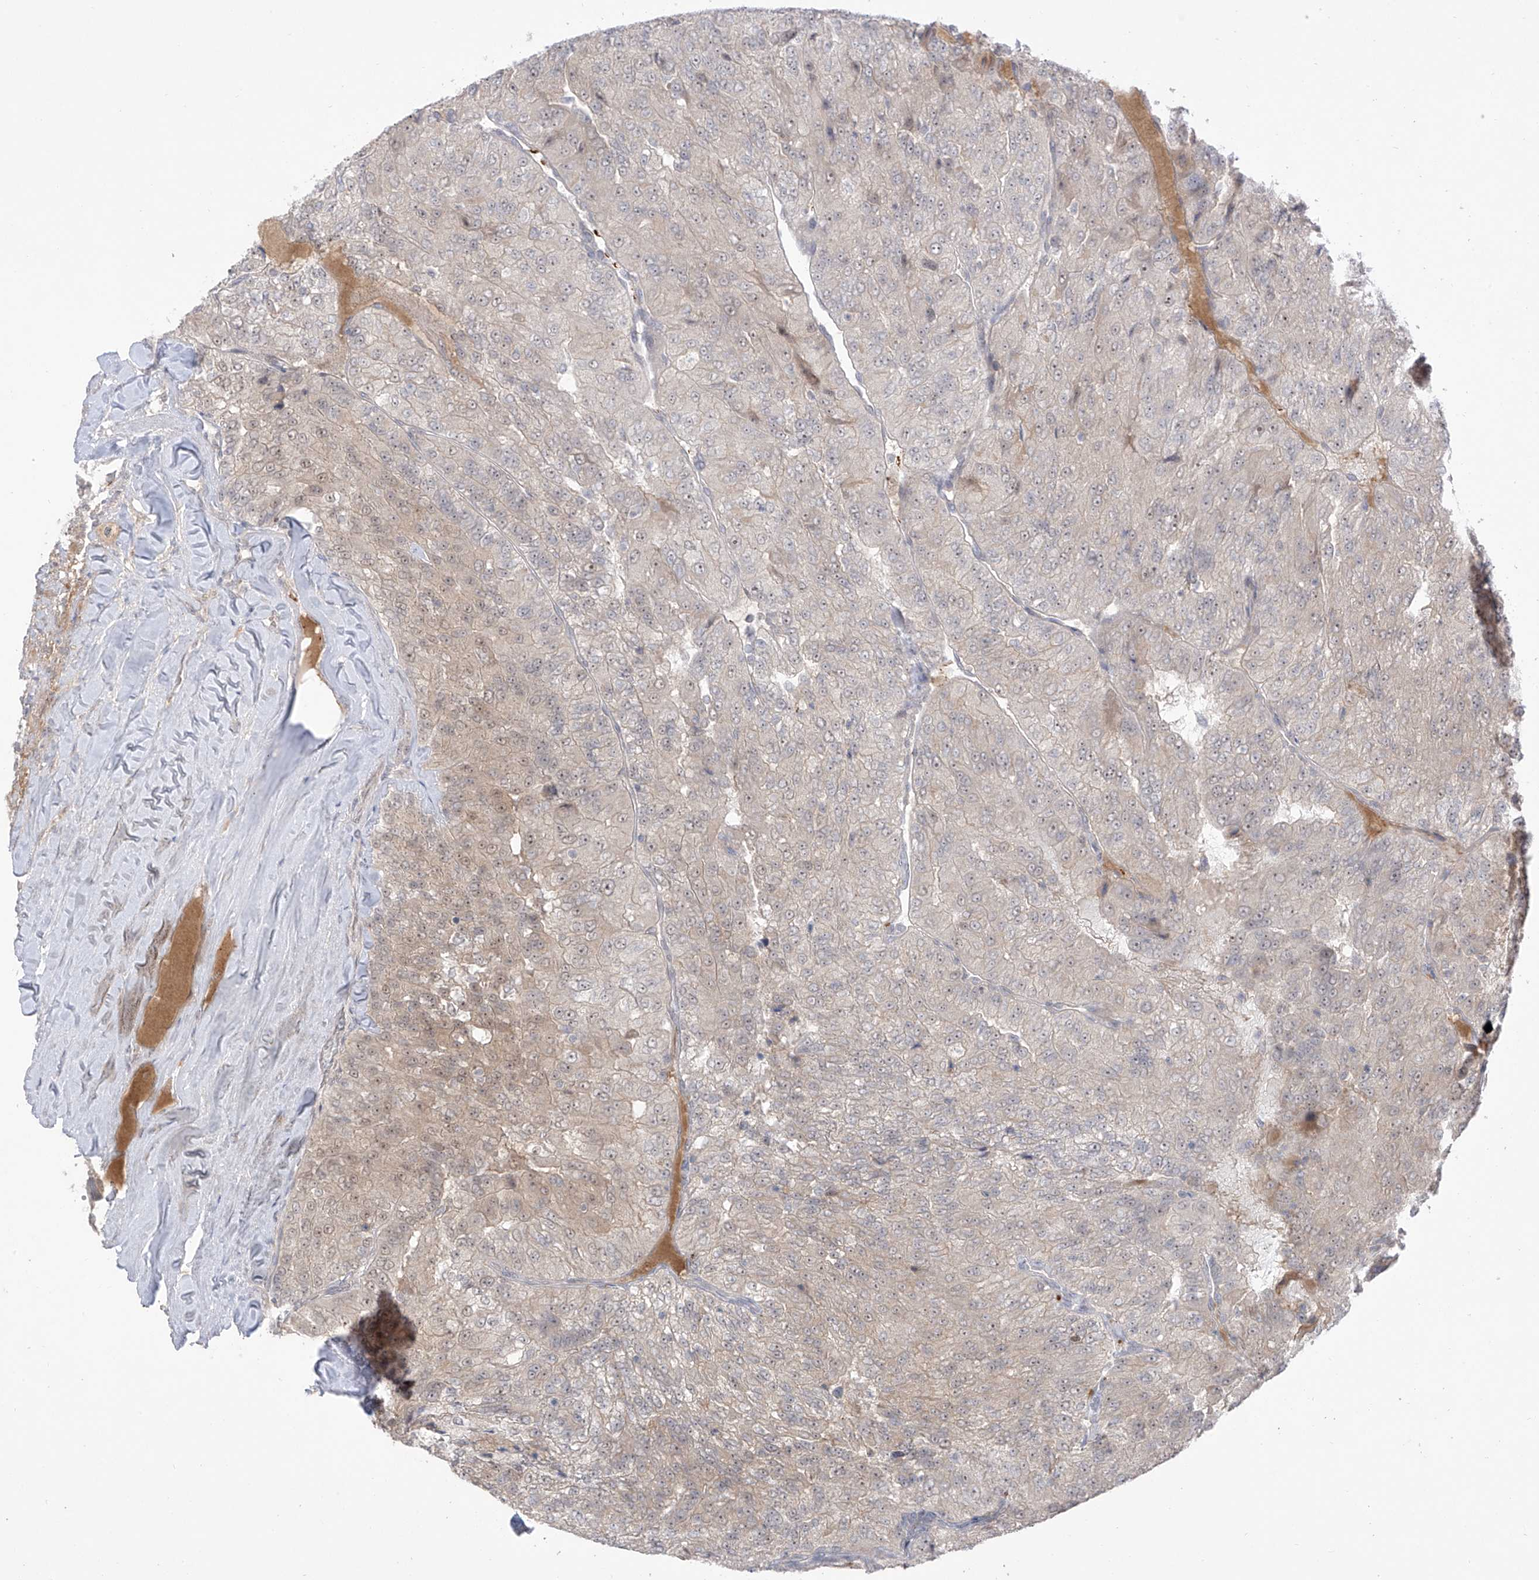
{"staining": {"intensity": "weak", "quantity": "25%-75%", "location": "cytoplasmic/membranous,nuclear"}, "tissue": "renal cancer", "cell_type": "Tumor cells", "image_type": "cancer", "snomed": [{"axis": "morphology", "description": "Adenocarcinoma, NOS"}, {"axis": "topography", "description": "Kidney"}], "caption": "A histopathology image of renal cancer stained for a protein shows weak cytoplasmic/membranous and nuclear brown staining in tumor cells. The staining was performed using DAB (3,3'-diaminobenzidine) to visualize the protein expression in brown, while the nuclei were stained in blue with hematoxylin (Magnification: 20x).", "gene": "OGT", "patient": {"sex": "female", "age": 63}}